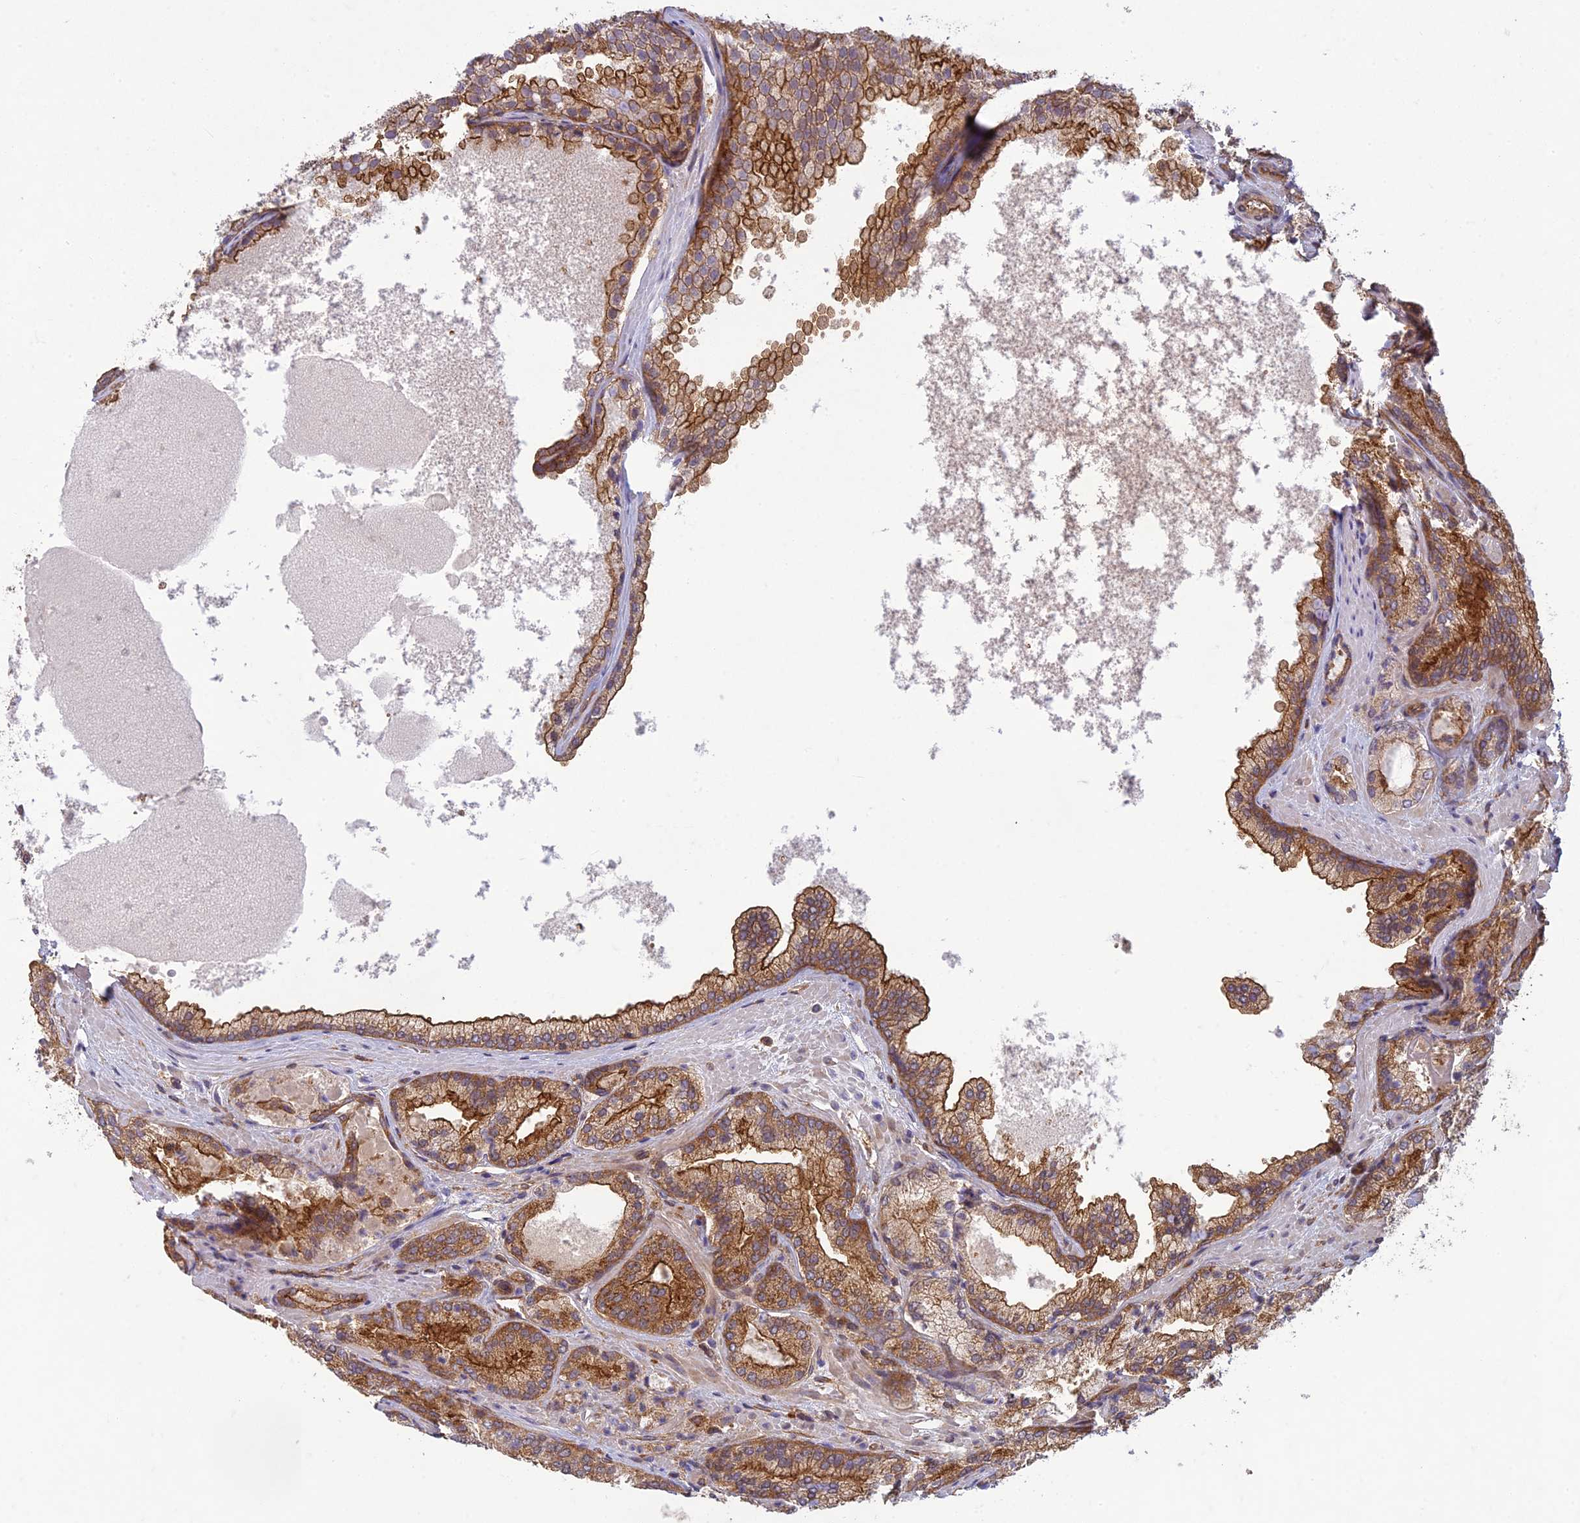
{"staining": {"intensity": "moderate", "quantity": ">75%", "location": "cytoplasmic/membranous"}, "tissue": "prostate cancer", "cell_type": "Tumor cells", "image_type": "cancer", "snomed": [{"axis": "morphology", "description": "Adenocarcinoma, Low grade"}, {"axis": "topography", "description": "Prostate"}], "caption": "A brown stain shows moderate cytoplasmic/membranous positivity of a protein in human prostate cancer tumor cells.", "gene": "TCF25", "patient": {"sex": "male", "age": 74}}